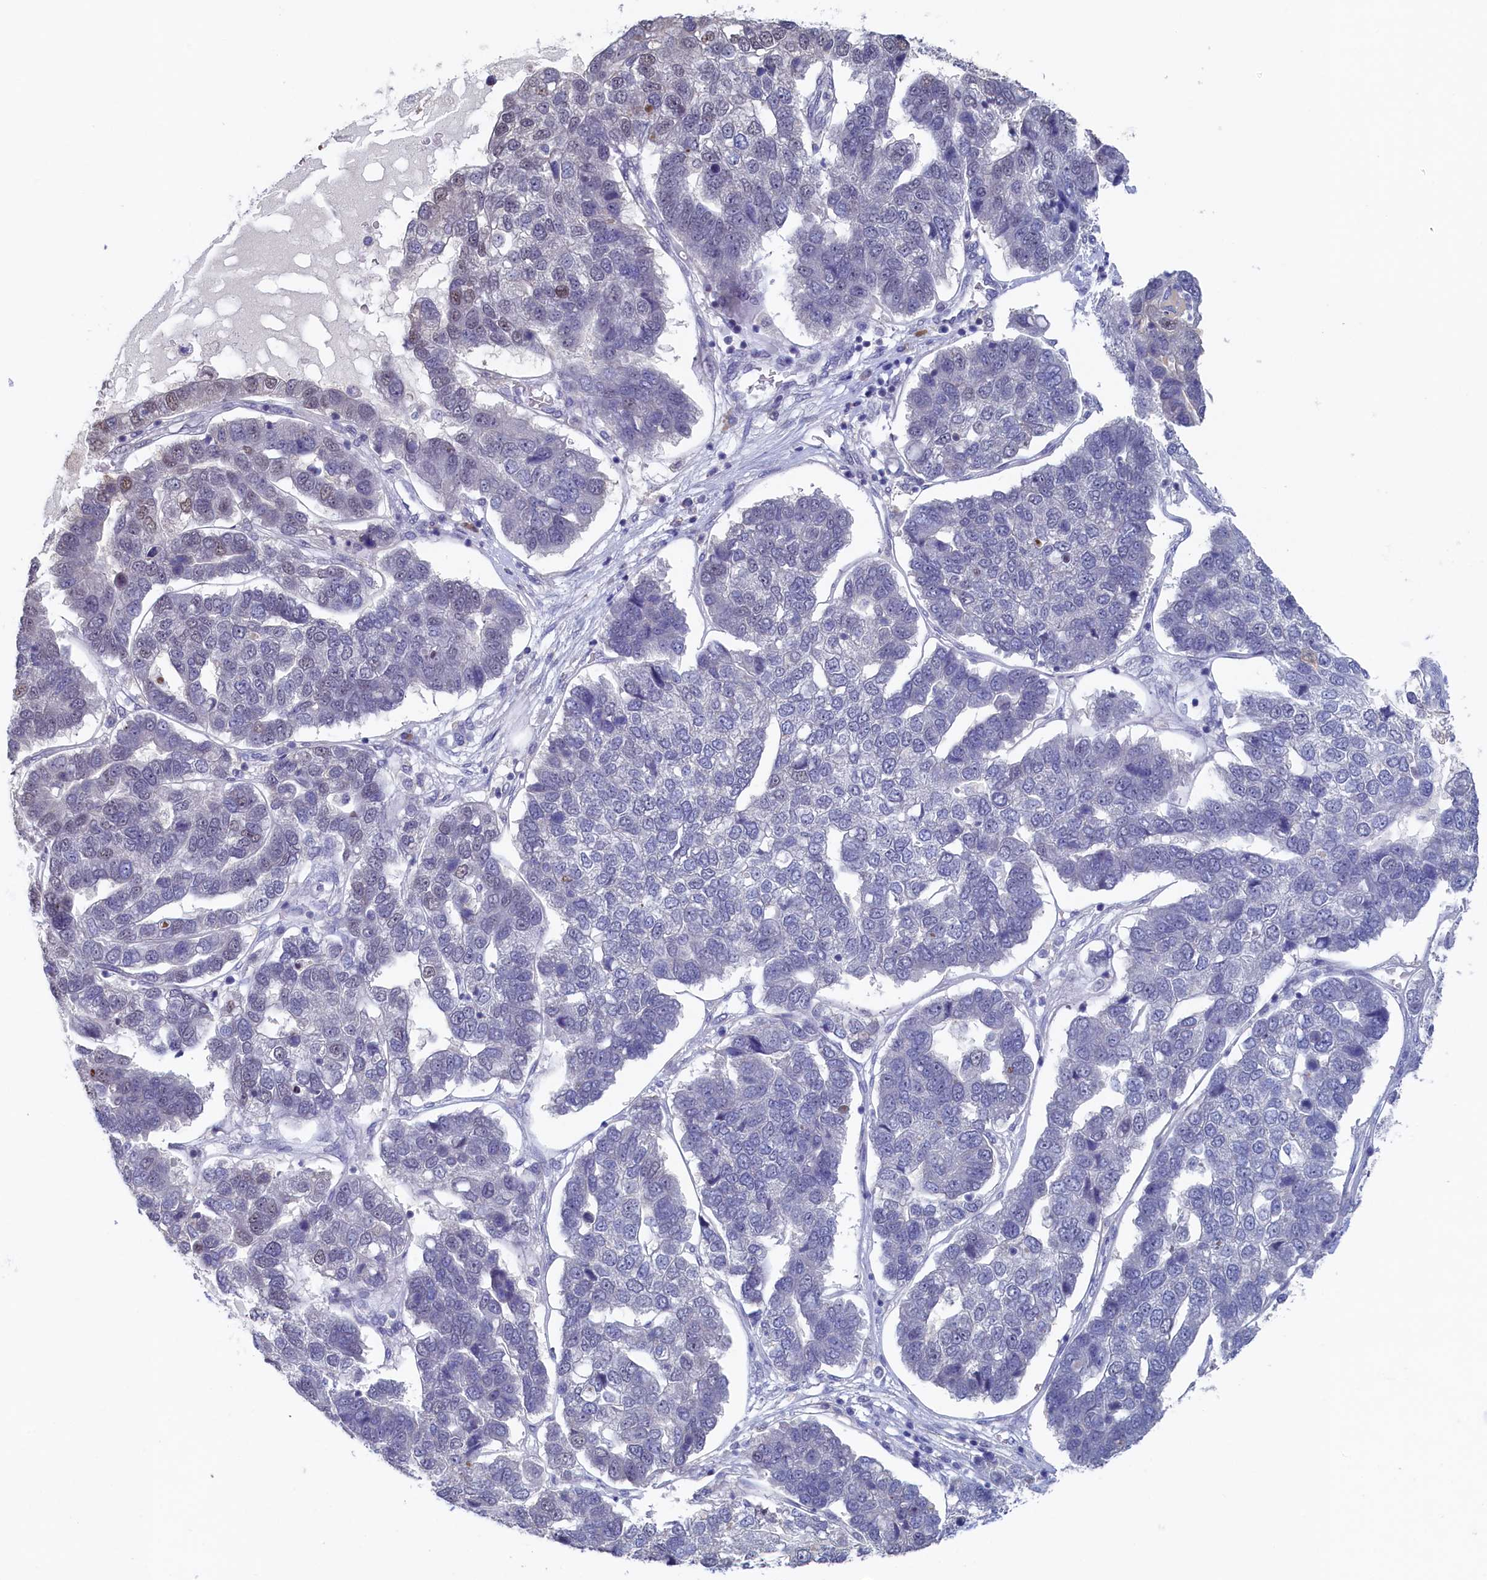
{"staining": {"intensity": "negative", "quantity": "none", "location": "none"}, "tissue": "pancreatic cancer", "cell_type": "Tumor cells", "image_type": "cancer", "snomed": [{"axis": "morphology", "description": "Adenocarcinoma, NOS"}, {"axis": "topography", "description": "Pancreas"}], "caption": "Micrograph shows no protein expression in tumor cells of pancreatic cancer tissue.", "gene": "MOSPD3", "patient": {"sex": "female", "age": 61}}